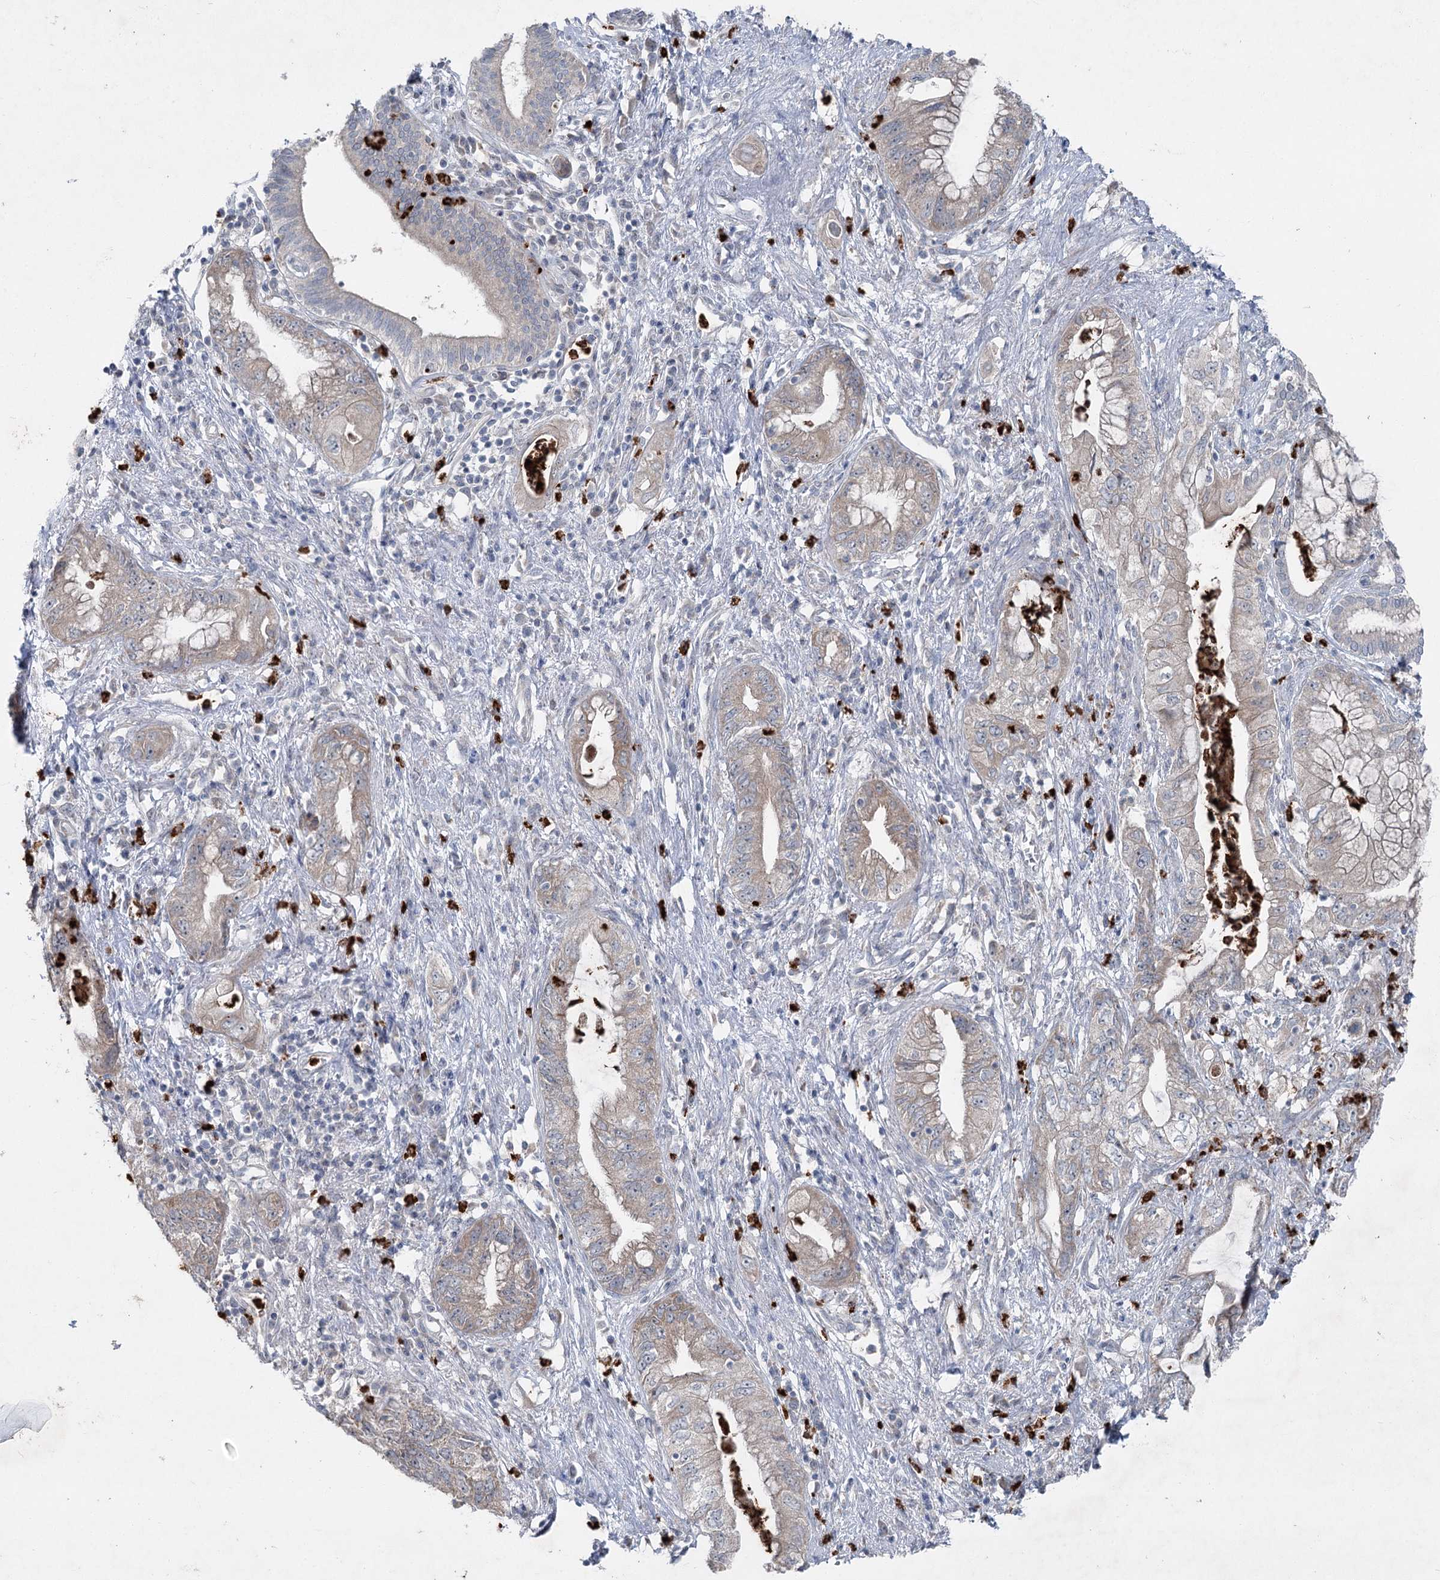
{"staining": {"intensity": "weak", "quantity": ">75%", "location": "cytoplasmic/membranous"}, "tissue": "pancreatic cancer", "cell_type": "Tumor cells", "image_type": "cancer", "snomed": [{"axis": "morphology", "description": "Adenocarcinoma, NOS"}, {"axis": "topography", "description": "Pancreas"}], "caption": "Pancreatic adenocarcinoma stained with DAB (3,3'-diaminobenzidine) immunohistochemistry exhibits low levels of weak cytoplasmic/membranous expression in approximately >75% of tumor cells.", "gene": "PLA2G12A", "patient": {"sex": "female", "age": 73}}